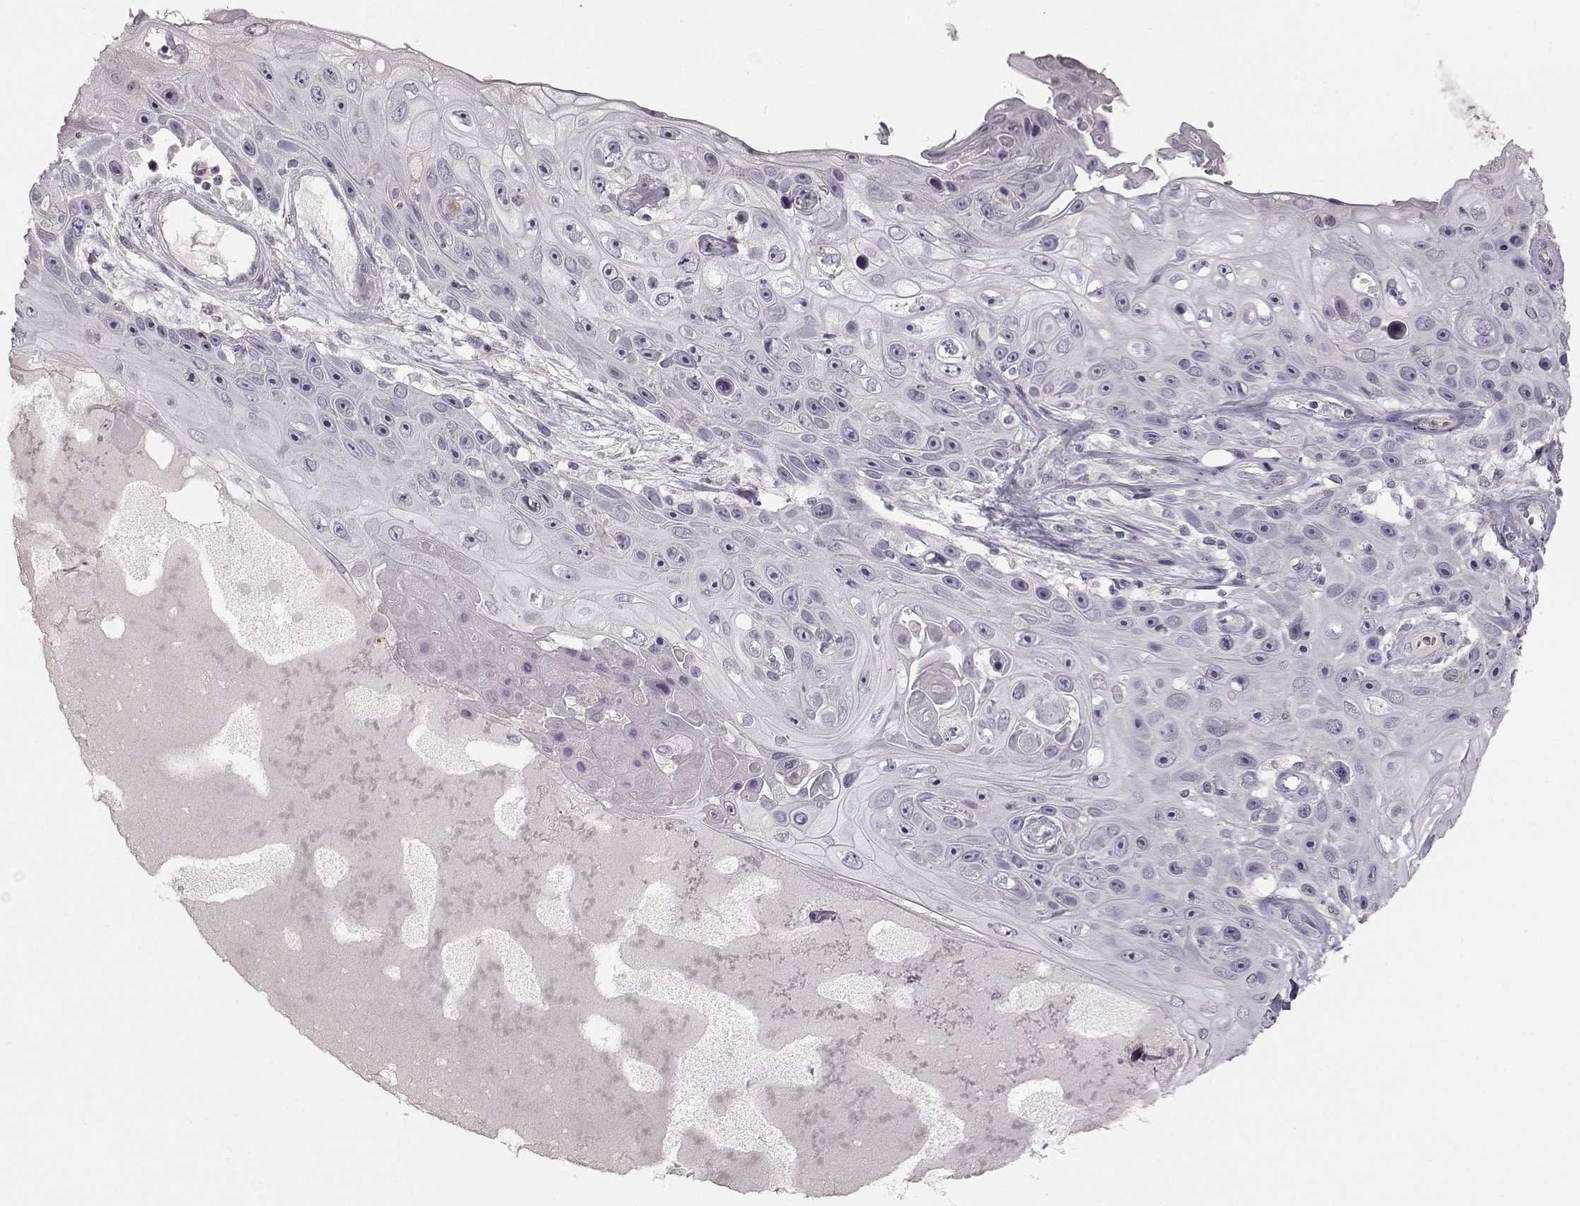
{"staining": {"intensity": "negative", "quantity": "none", "location": "none"}, "tissue": "skin cancer", "cell_type": "Tumor cells", "image_type": "cancer", "snomed": [{"axis": "morphology", "description": "Squamous cell carcinoma, NOS"}, {"axis": "topography", "description": "Skin"}], "caption": "Immunohistochemistry image of neoplastic tissue: skin squamous cell carcinoma stained with DAB (3,3'-diaminobenzidine) exhibits no significant protein expression in tumor cells.", "gene": "PRLHR", "patient": {"sex": "male", "age": 82}}